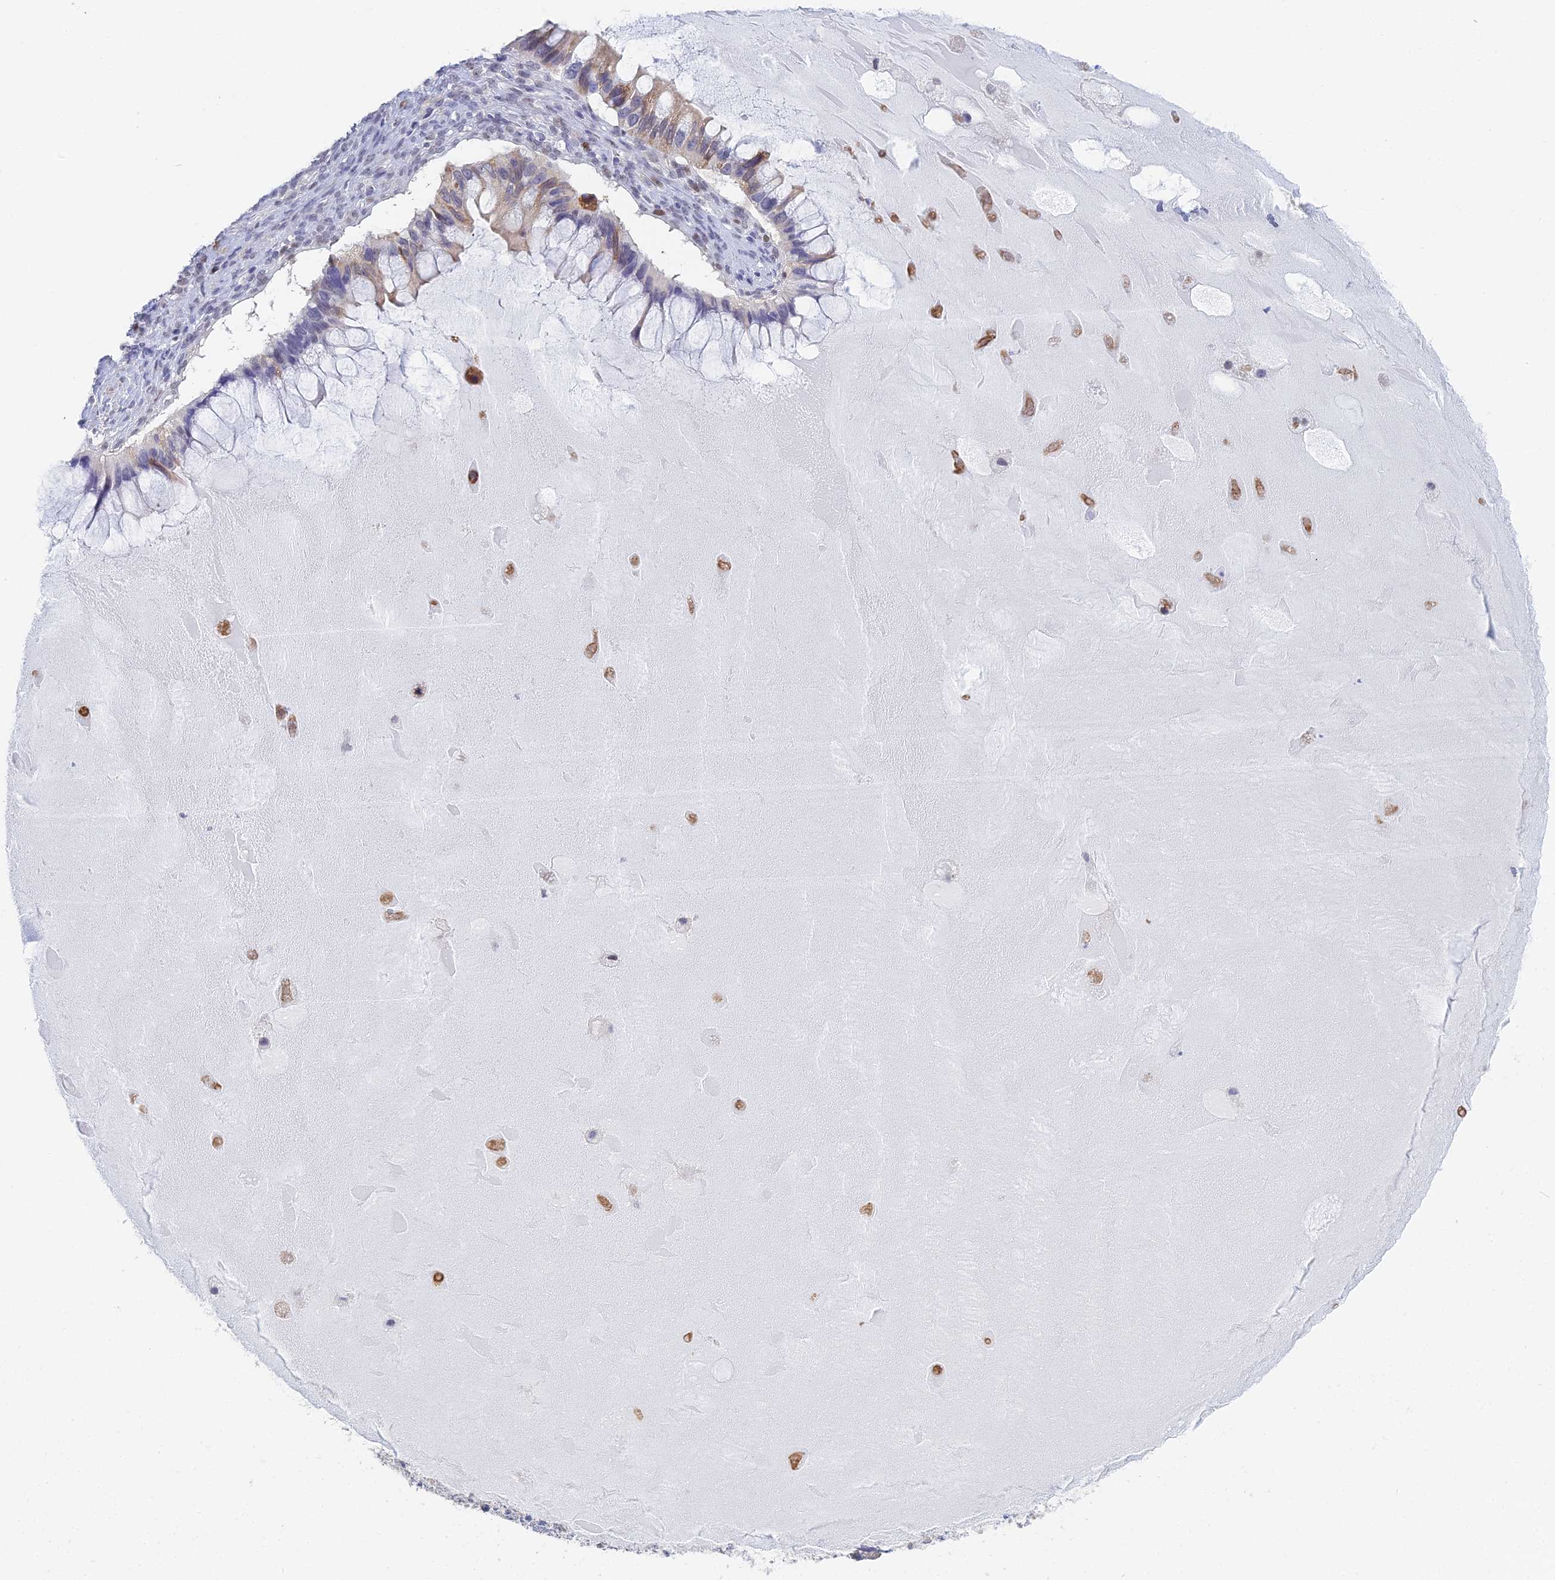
{"staining": {"intensity": "moderate", "quantity": "25%-75%", "location": "cytoplasmic/membranous,nuclear"}, "tissue": "ovarian cancer", "cell_type": "Tumor cells", "image_type": "cancer", "snomed": [{"axis": "morphology", "description": "Cystadenocarcinoma, mucinous, NOS"}, {"axis": "topography", "description": "Ovary"}], "caption": "IHC of ovarian mucinous cystadenocarcinoma reveals medium levels of moderate cytoplasmic/membranous and nuclear expression in about 25%-75% of tumor cells.", "gene": "MCM2", "patient": {"sex": "female", "age": 61}}